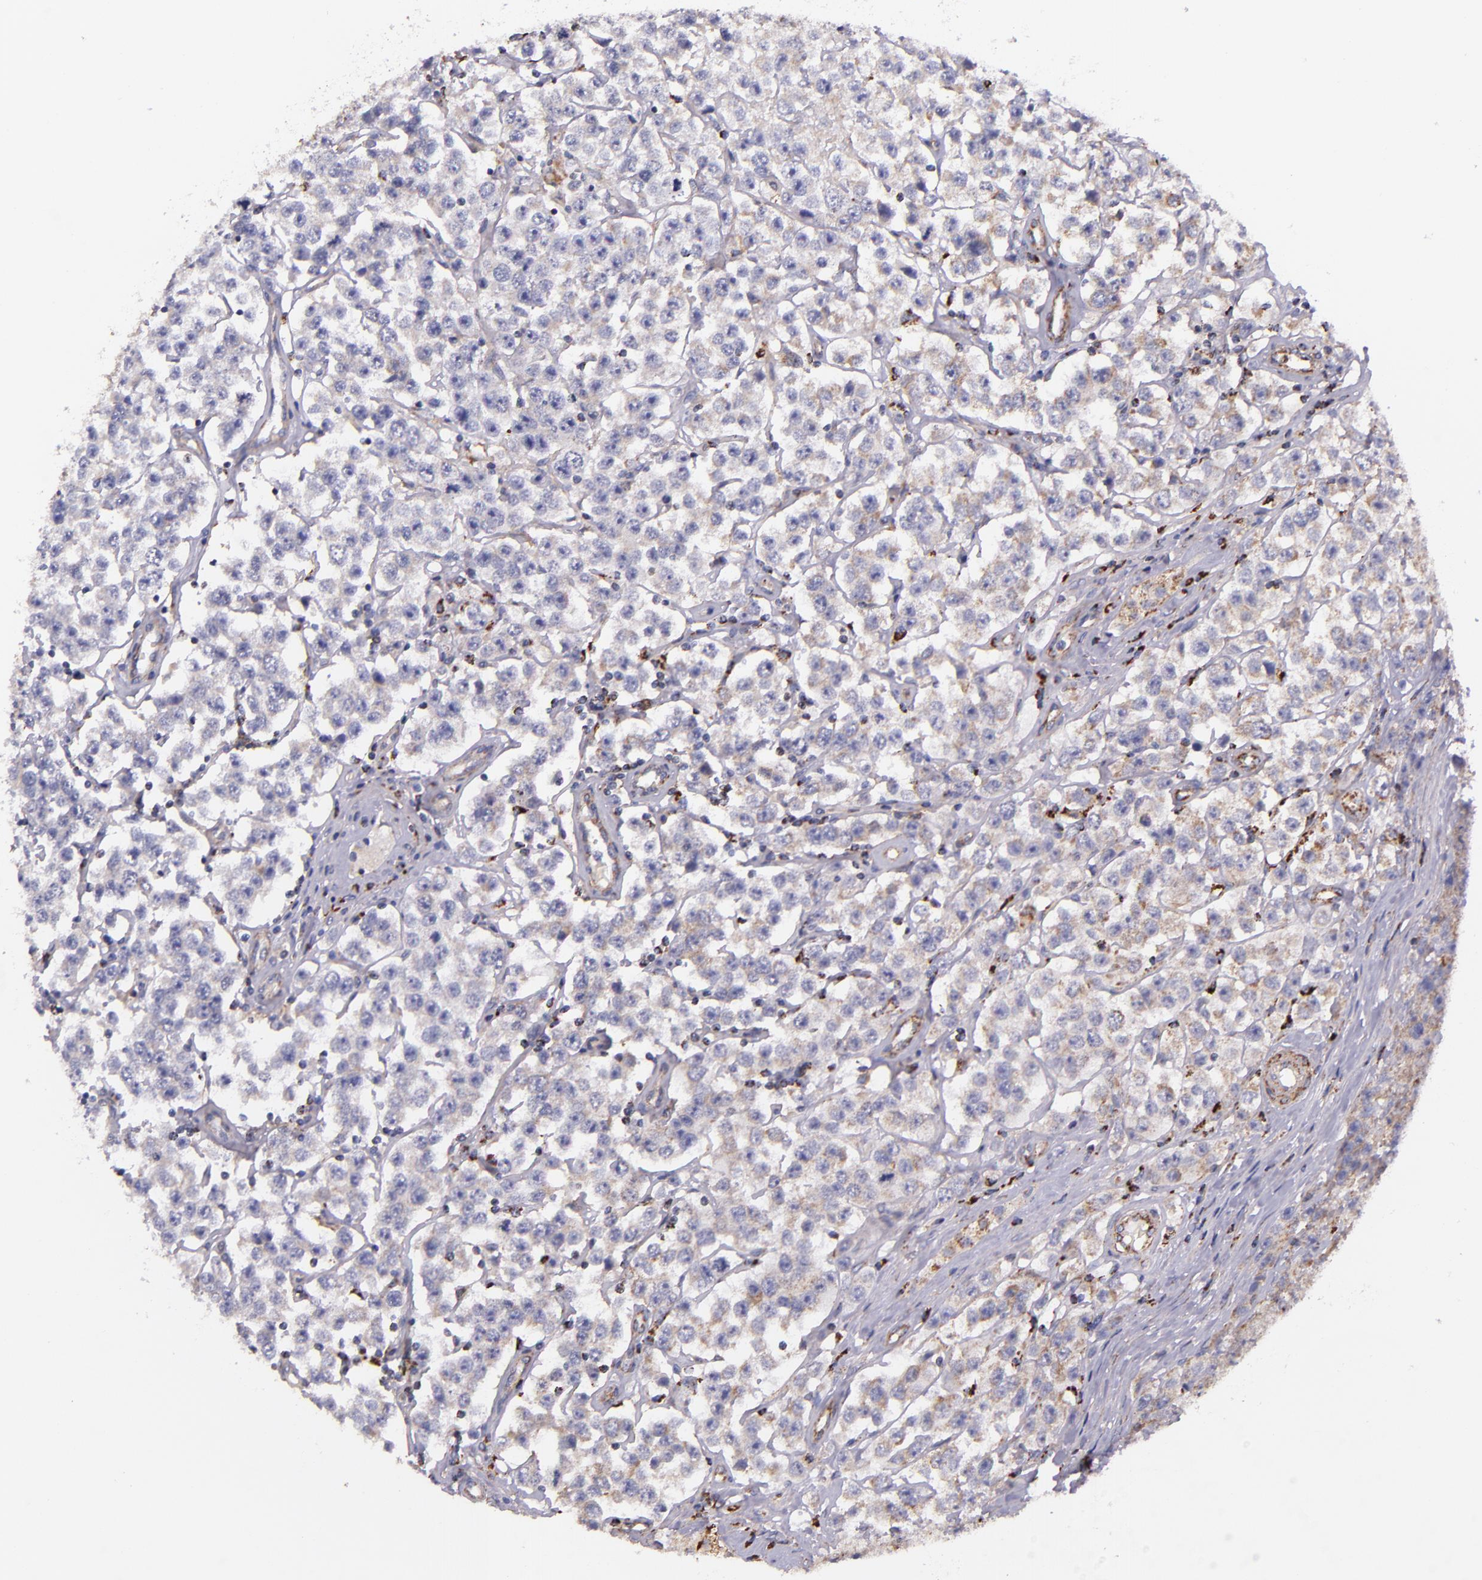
{"staining": {"intensity": "negative", "quantity": "none", "location": "none"}, "tissue": "testis cancer", "cell_type": "Tumor cells", "image_type": "cancer", "snomed": [{"axis": "morphology", "description": "Seminoma, NOS"}, {"axis": "topography", "description": "Testis"}], "caption": "Immunohistochemical staining of human testis cancer displays no significant positivity in tumor cells.", "gene": "IDH3G", "patient": {"sex": "male", "age": 52}}